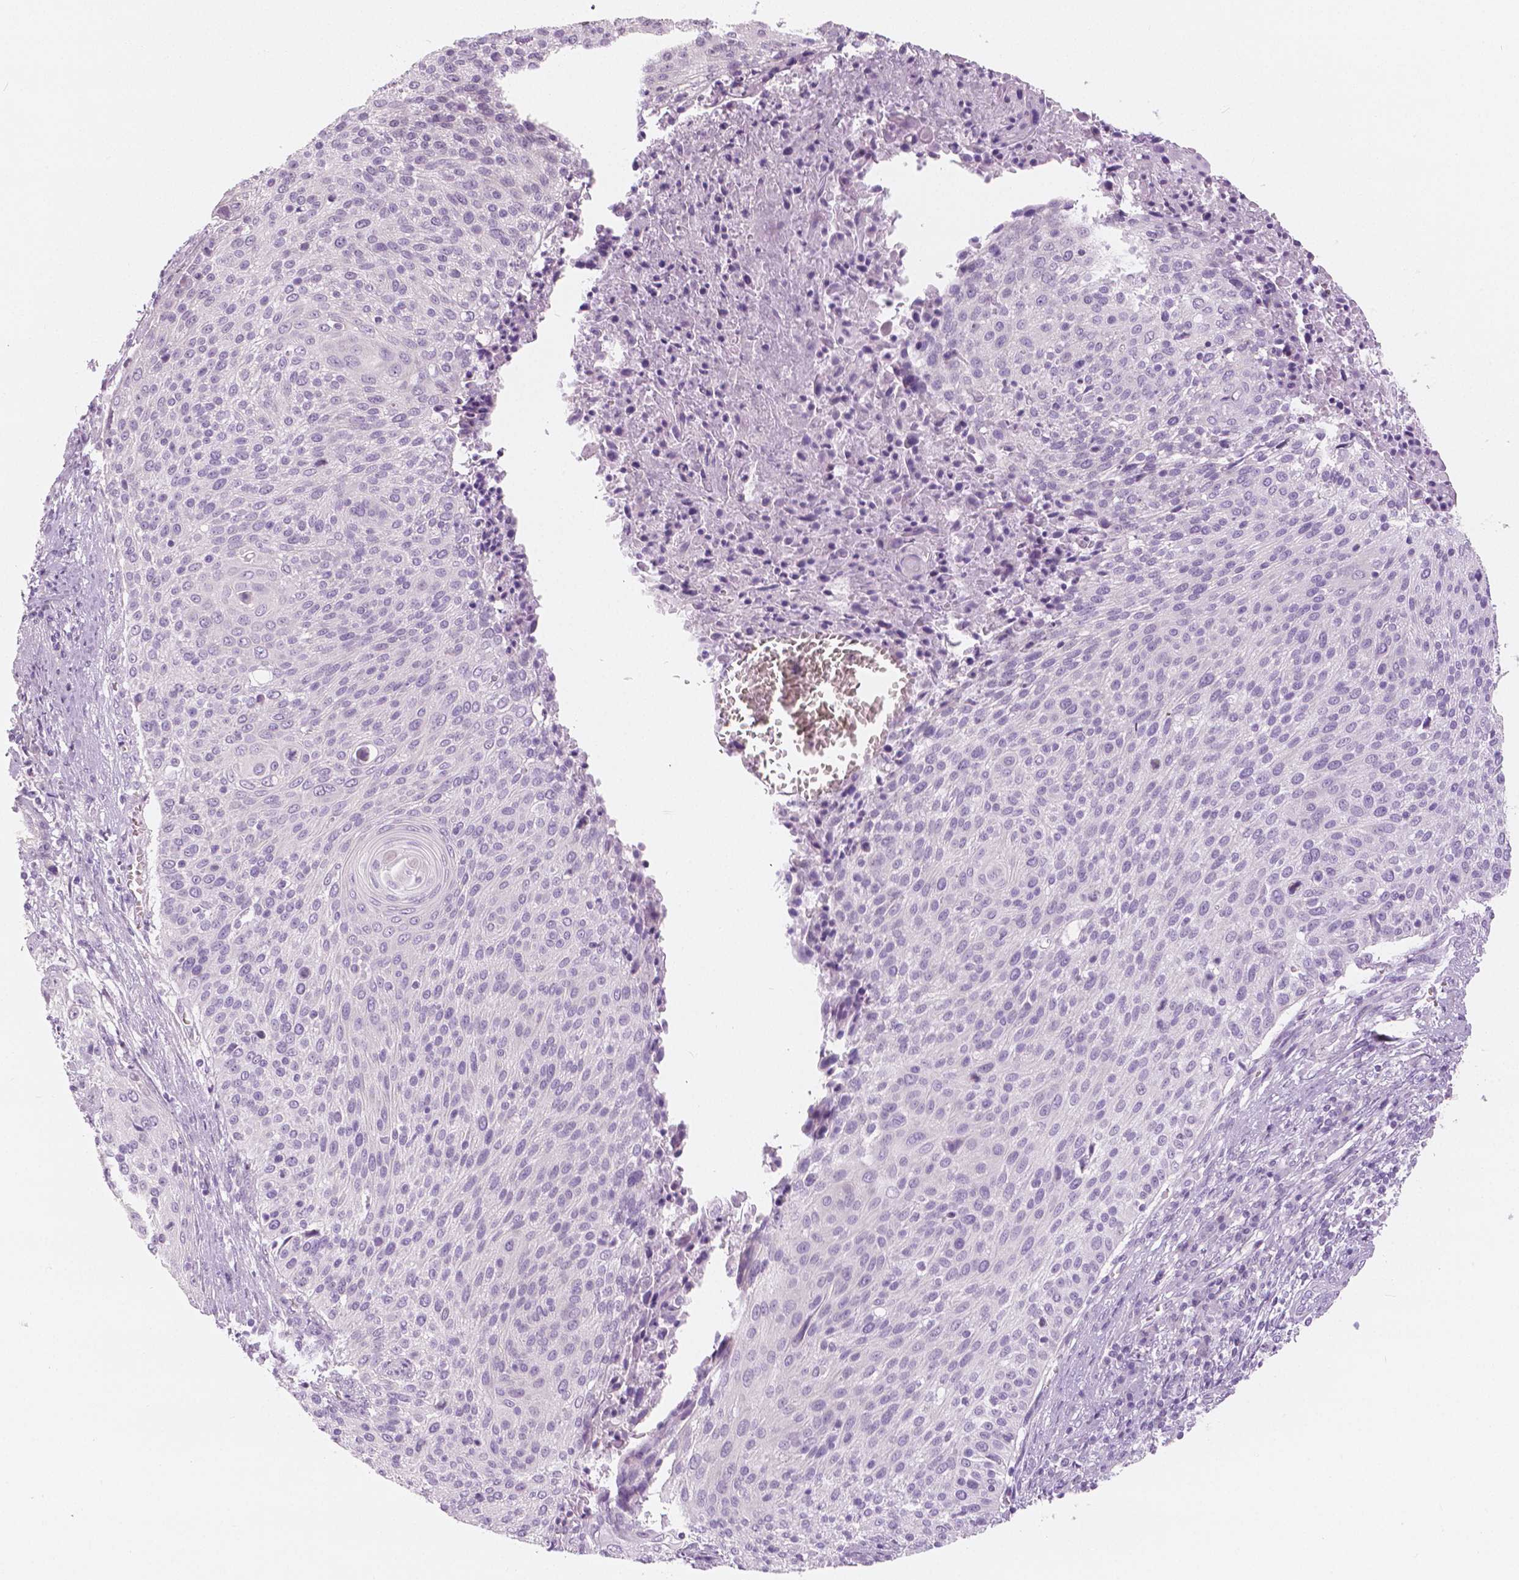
{"staining": {"intensity": "negative", "quantity": "none", "location": "none"}, "tissue": "cervical cancer", "cell_type": "Tumor cells", "image_type": "cancer", "snomed": [{"axis": "morphology", "description": "Squamous cell carcinoma, NOS"}, {"axis": "topography", "description": "Cervix"}], "caption": "Photomicrograph shows no significant protein positivity in tumor cells of squamous cell carcinoma (cervical). (DAB (3,3'-diaminobenzidine) immunohistochemistry (IHC) with hematoxylin counter stain).", "gene": "SLC24A1", "patient": {"sex": "female", "age": 31}}